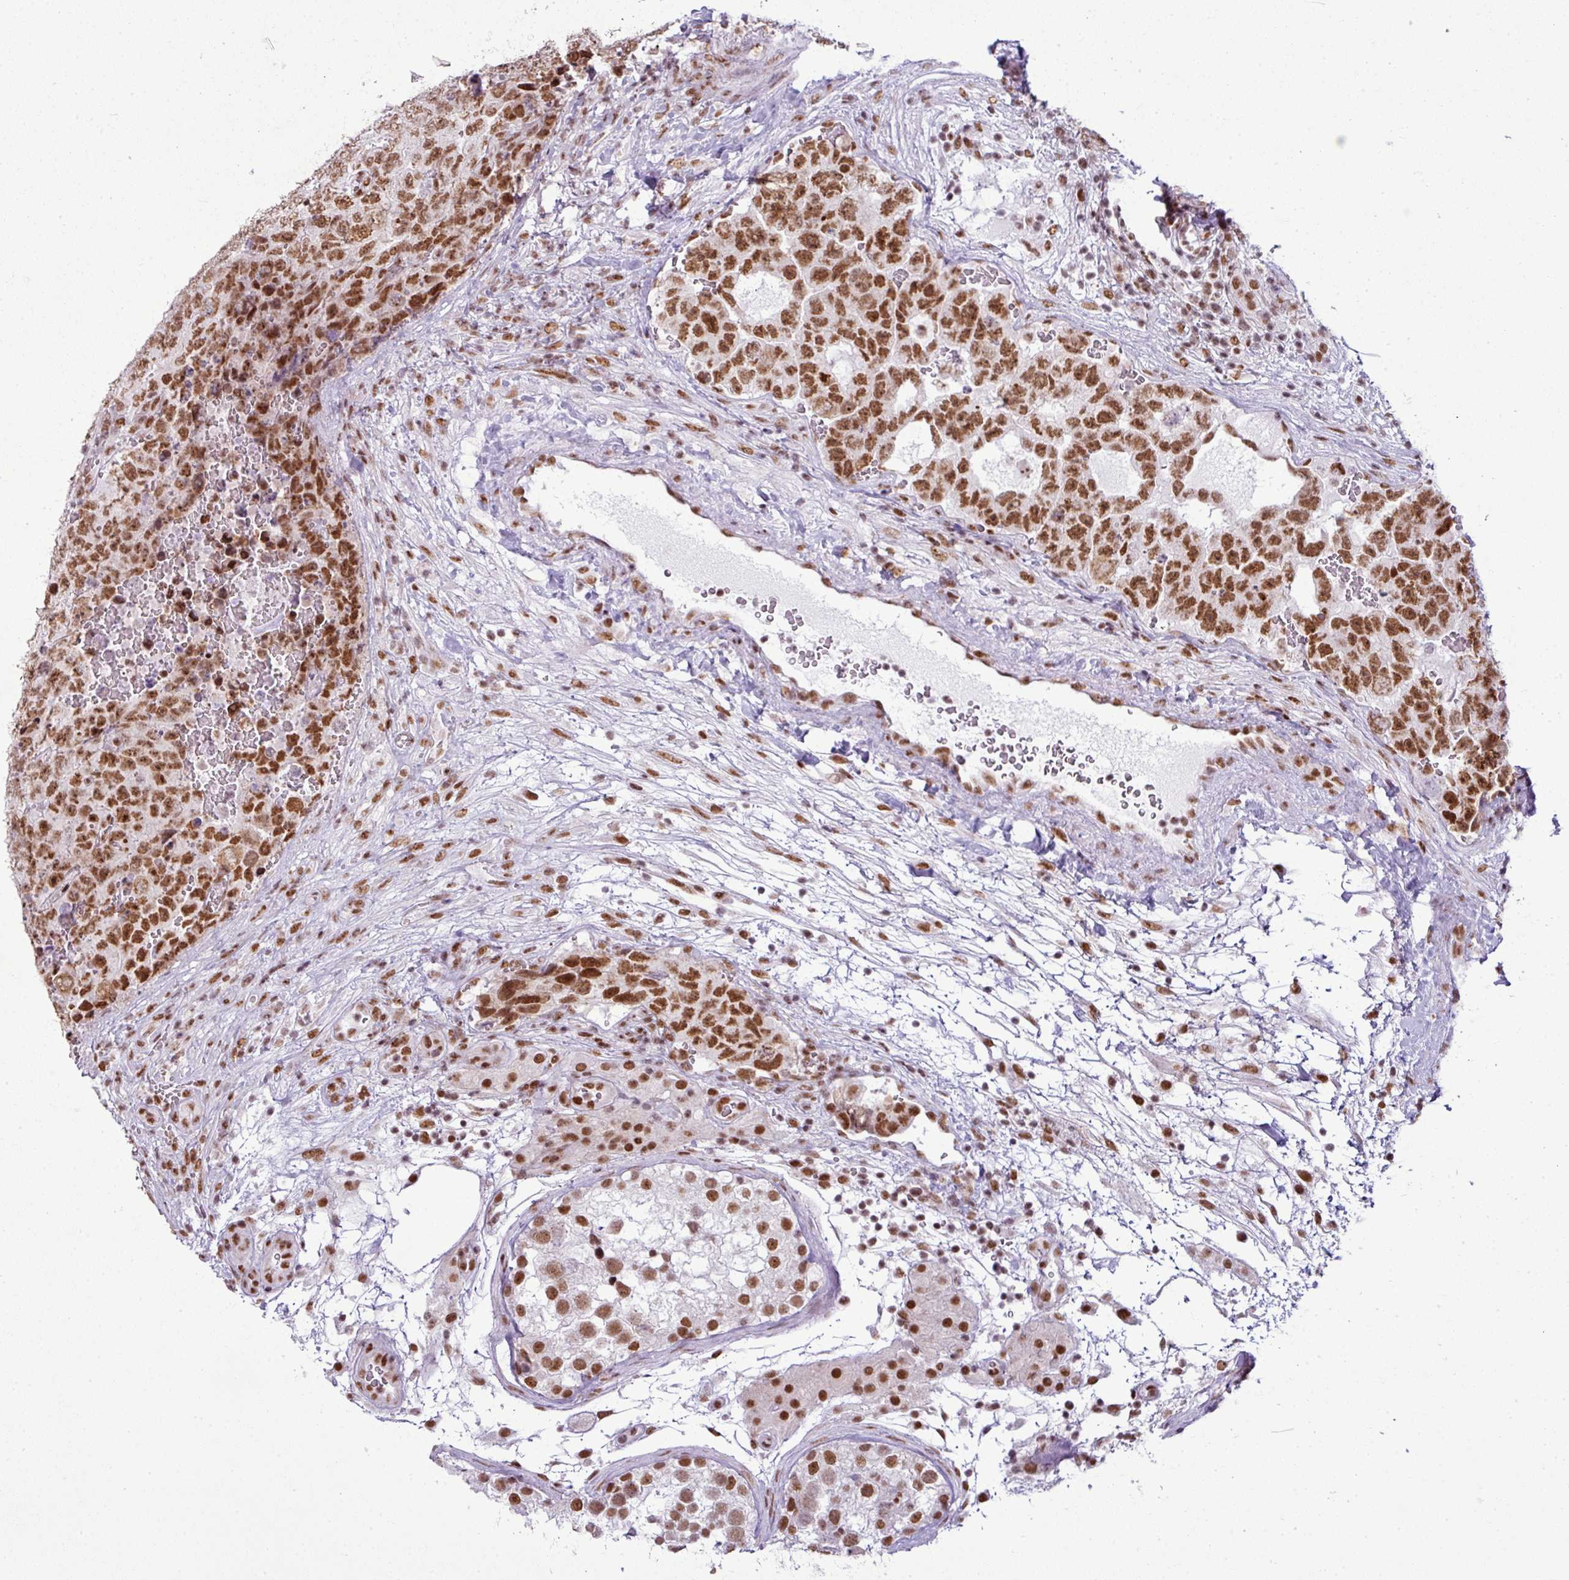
{"staining": {"intensity": "strong", "quantity": ">75%", "location": "nuclear"}, "tissue": "testis cancer", "cell_type": "Tumor cells", "image_type": "cancer", "snomed": [{"axis": "morphology", "description": "Seminoma, NOS"}, {"axis": "morphology", "description": "Teratoma, malignant, NOS"}, {"axis": "topography", "description": "Testis"}], "caption": "The photomicrograph shows staining of testis cancer (malignant teratoma), revealing strong nuclear protein positivity (brown color) within tumor cells.", "gene": "ARL6IP4", "patient": {"sex": "male", "age": 34}}